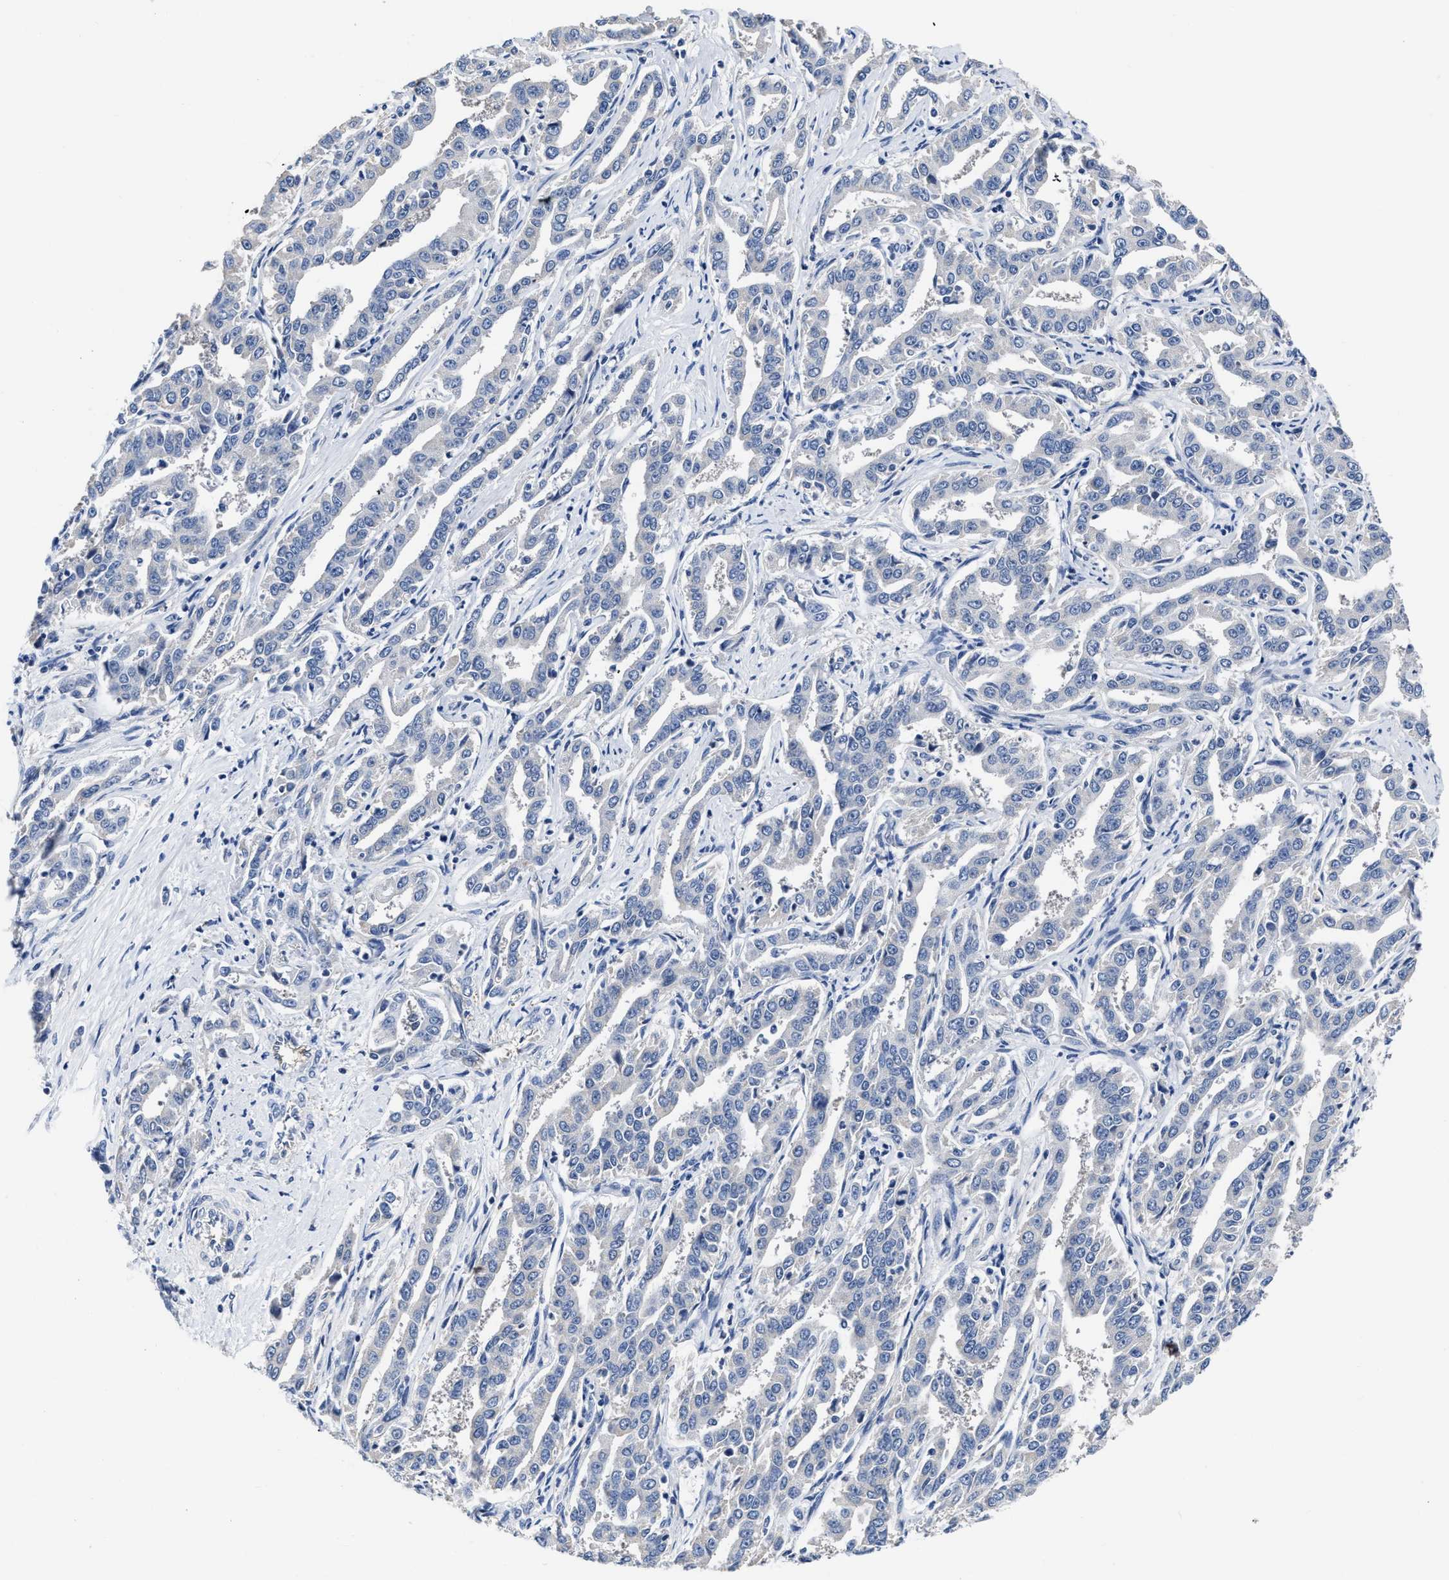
{"staining": {"intensity": "negative", "quantity": "none", "location": "none"}, "tissue": "liver cancer", "cell_type": "Tumor cells", "image_type": "cancer", "snomed": [{"axis": "morphology", "description": "Cholangiocarcinoma"}, {"axis": "topography", "description": "Liver"}], "caption": "IHC micrograph of neoplastic tissue: human cholangiocarcinoma (liver) stained with DAB shows no significant protein staining in tumor cells.", "gene": "C22orf42", "patient": {"sex": "male", "age": 59}}